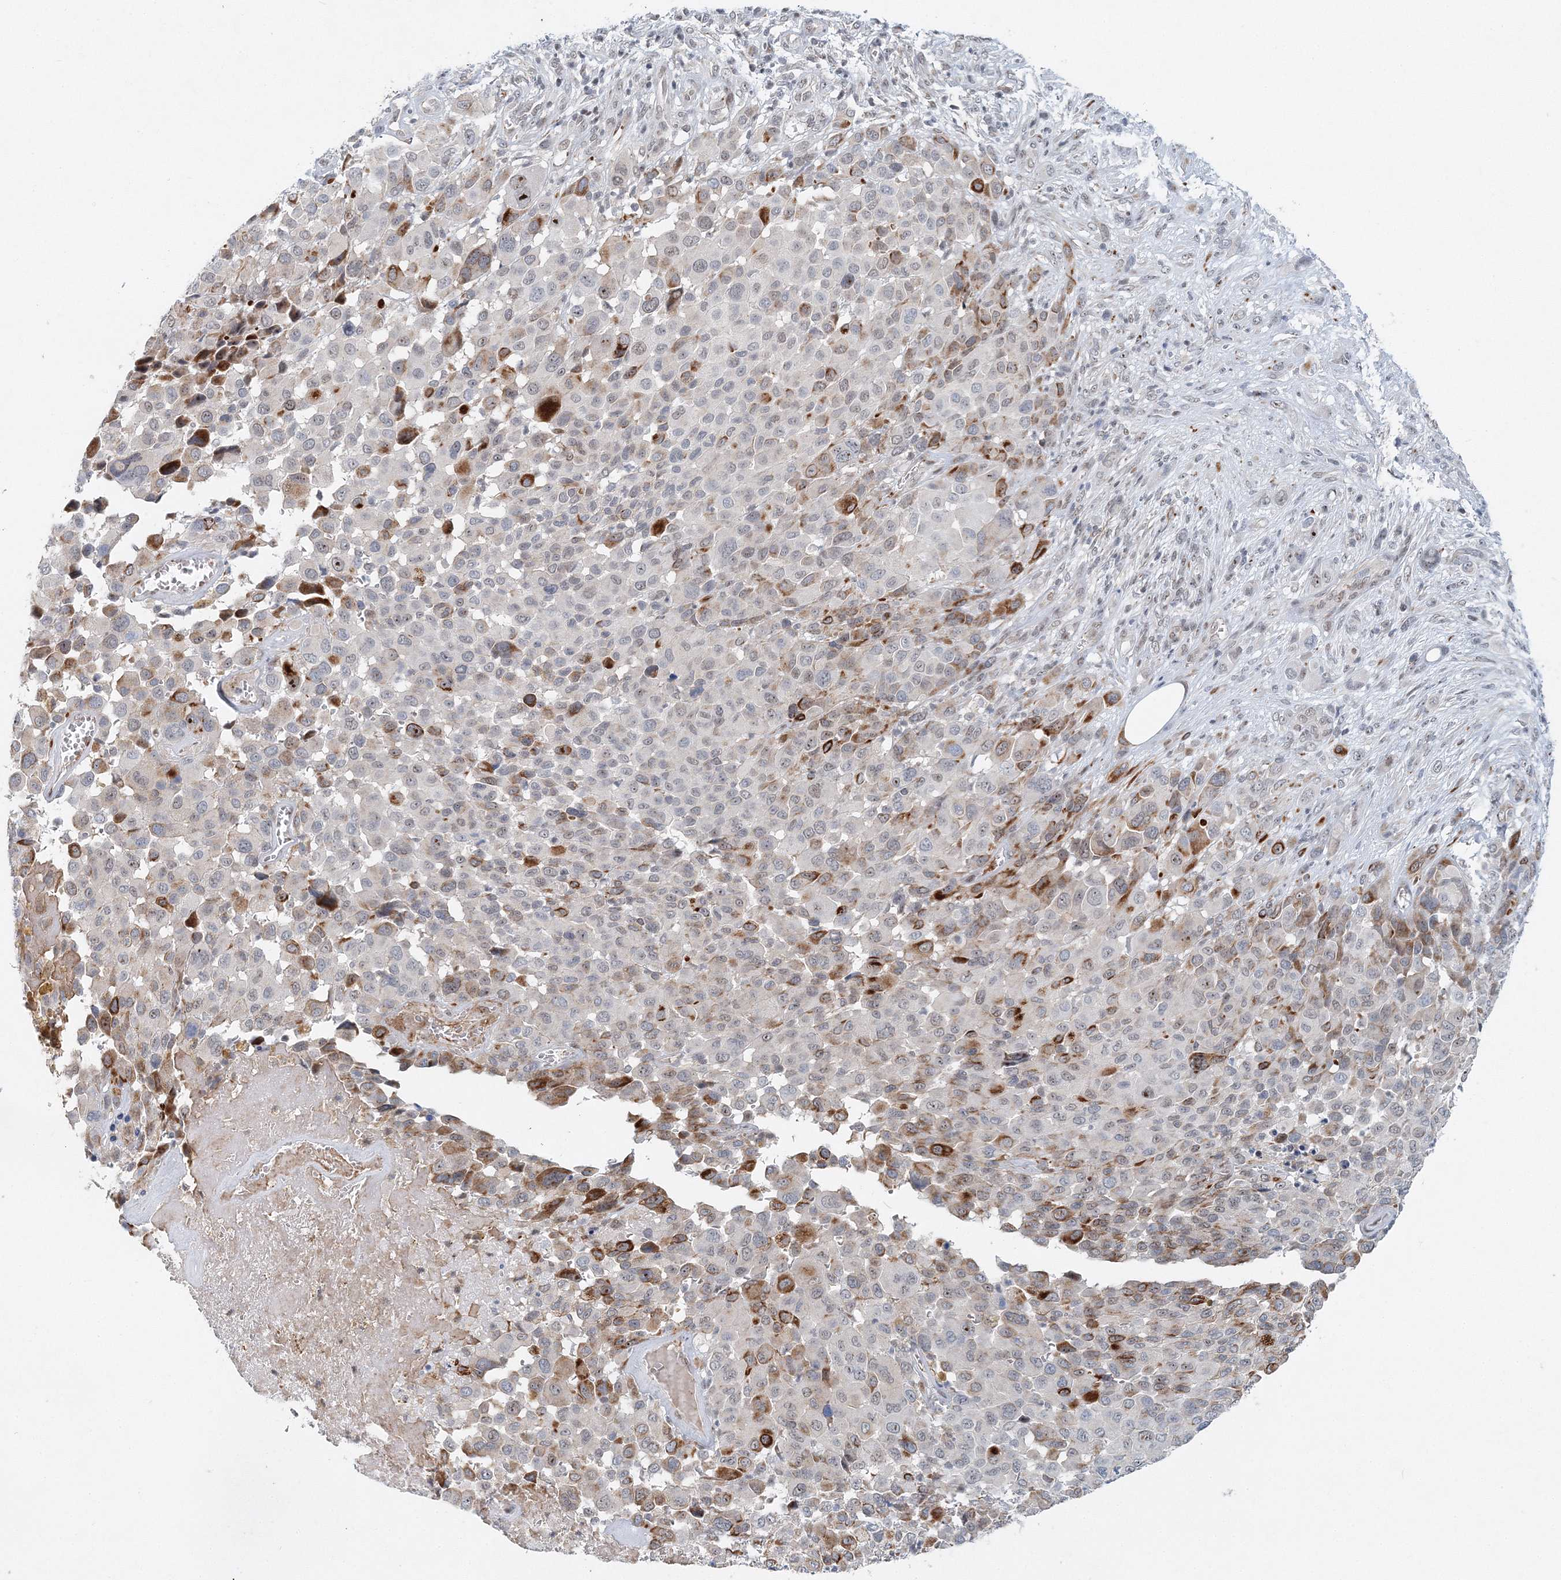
{"staining": {"intensity": "moderate", "quantity": "<25%", "location": "cytoplasmic/membranous"}, "tissue": "melanoma", "cell_type": "Tumor cells", "image_type": "cancer", "snomed": [{"axis": "morphology", "description": "Malignant melanoma, NOS"}, {"axis": "topography", "description": "Skin of trunk"}], "caption": "The image reveals a brown stain indicating the presence of a protein in the cytoplasmic/membranous of tumor cells in melanoma. The staining was performed using DAB, with brown indicating positive protein expression. Nuclei are stained blue with hematoxylin.", "gene": "UIMC1", "patient": {"sex": "male", "age": 71}}